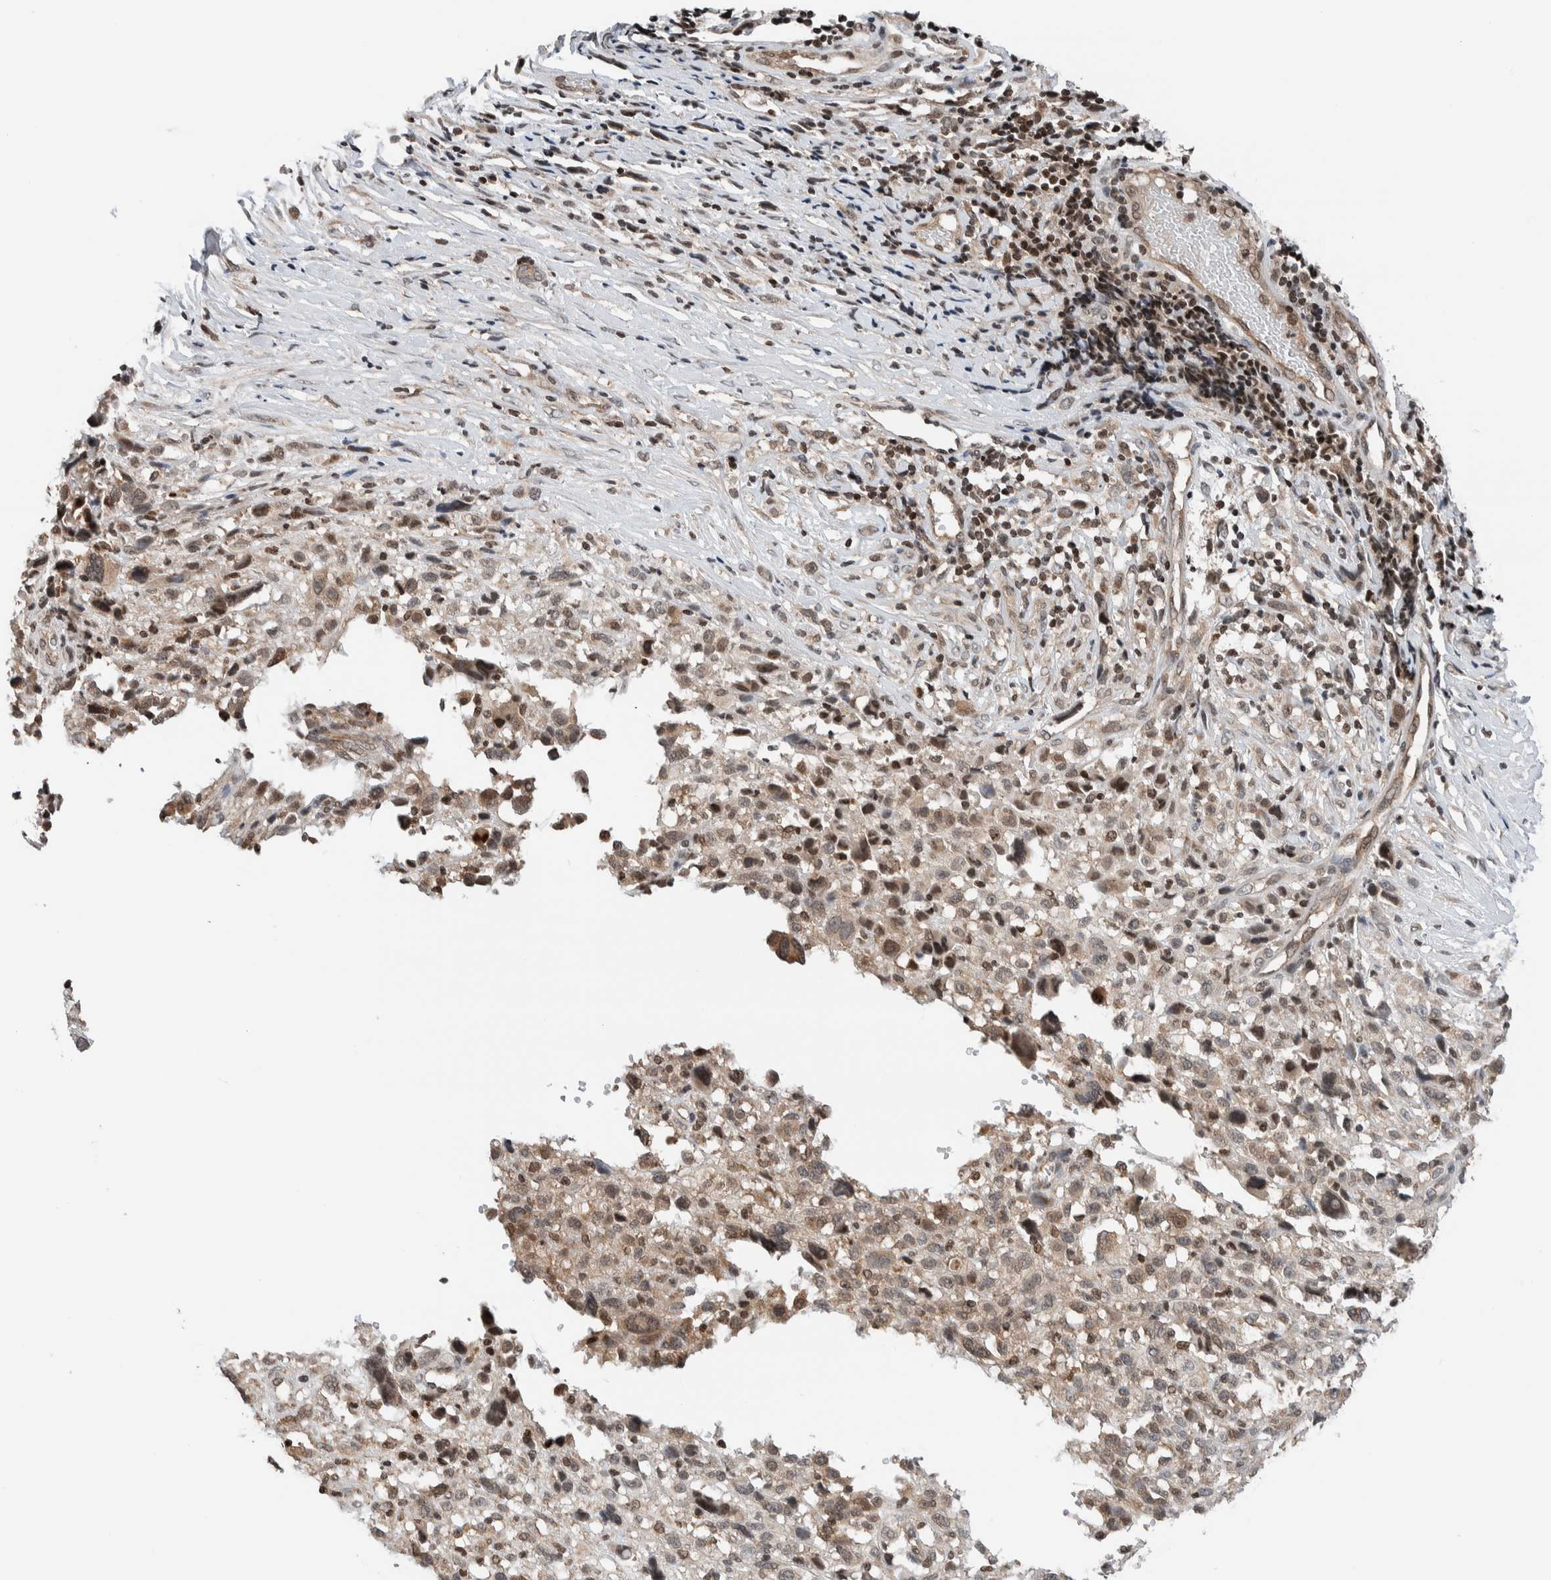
{"staining": {"intensity": "moderate", "quantity": "<25%", "location": "nuclear"}, "tissue": "melanoma", "cell_type": "Tumor cells", "image_type": "cancer", "snomed": [{"axis": "morphology", "description": "Malignant melanoma, NOS"}, {"axis": "topography", "description": "Skin"}], "caption": "Tumor cells show low levels of moderate nuclear staining in about <25% of cells in melanoma. Using DAB (brown) and hematoxylin (blue) stains, captured at high magnification using brightfield microscopy.", "gene": "NPLOC4", "patient": {"sex": "female", "age": 55}}